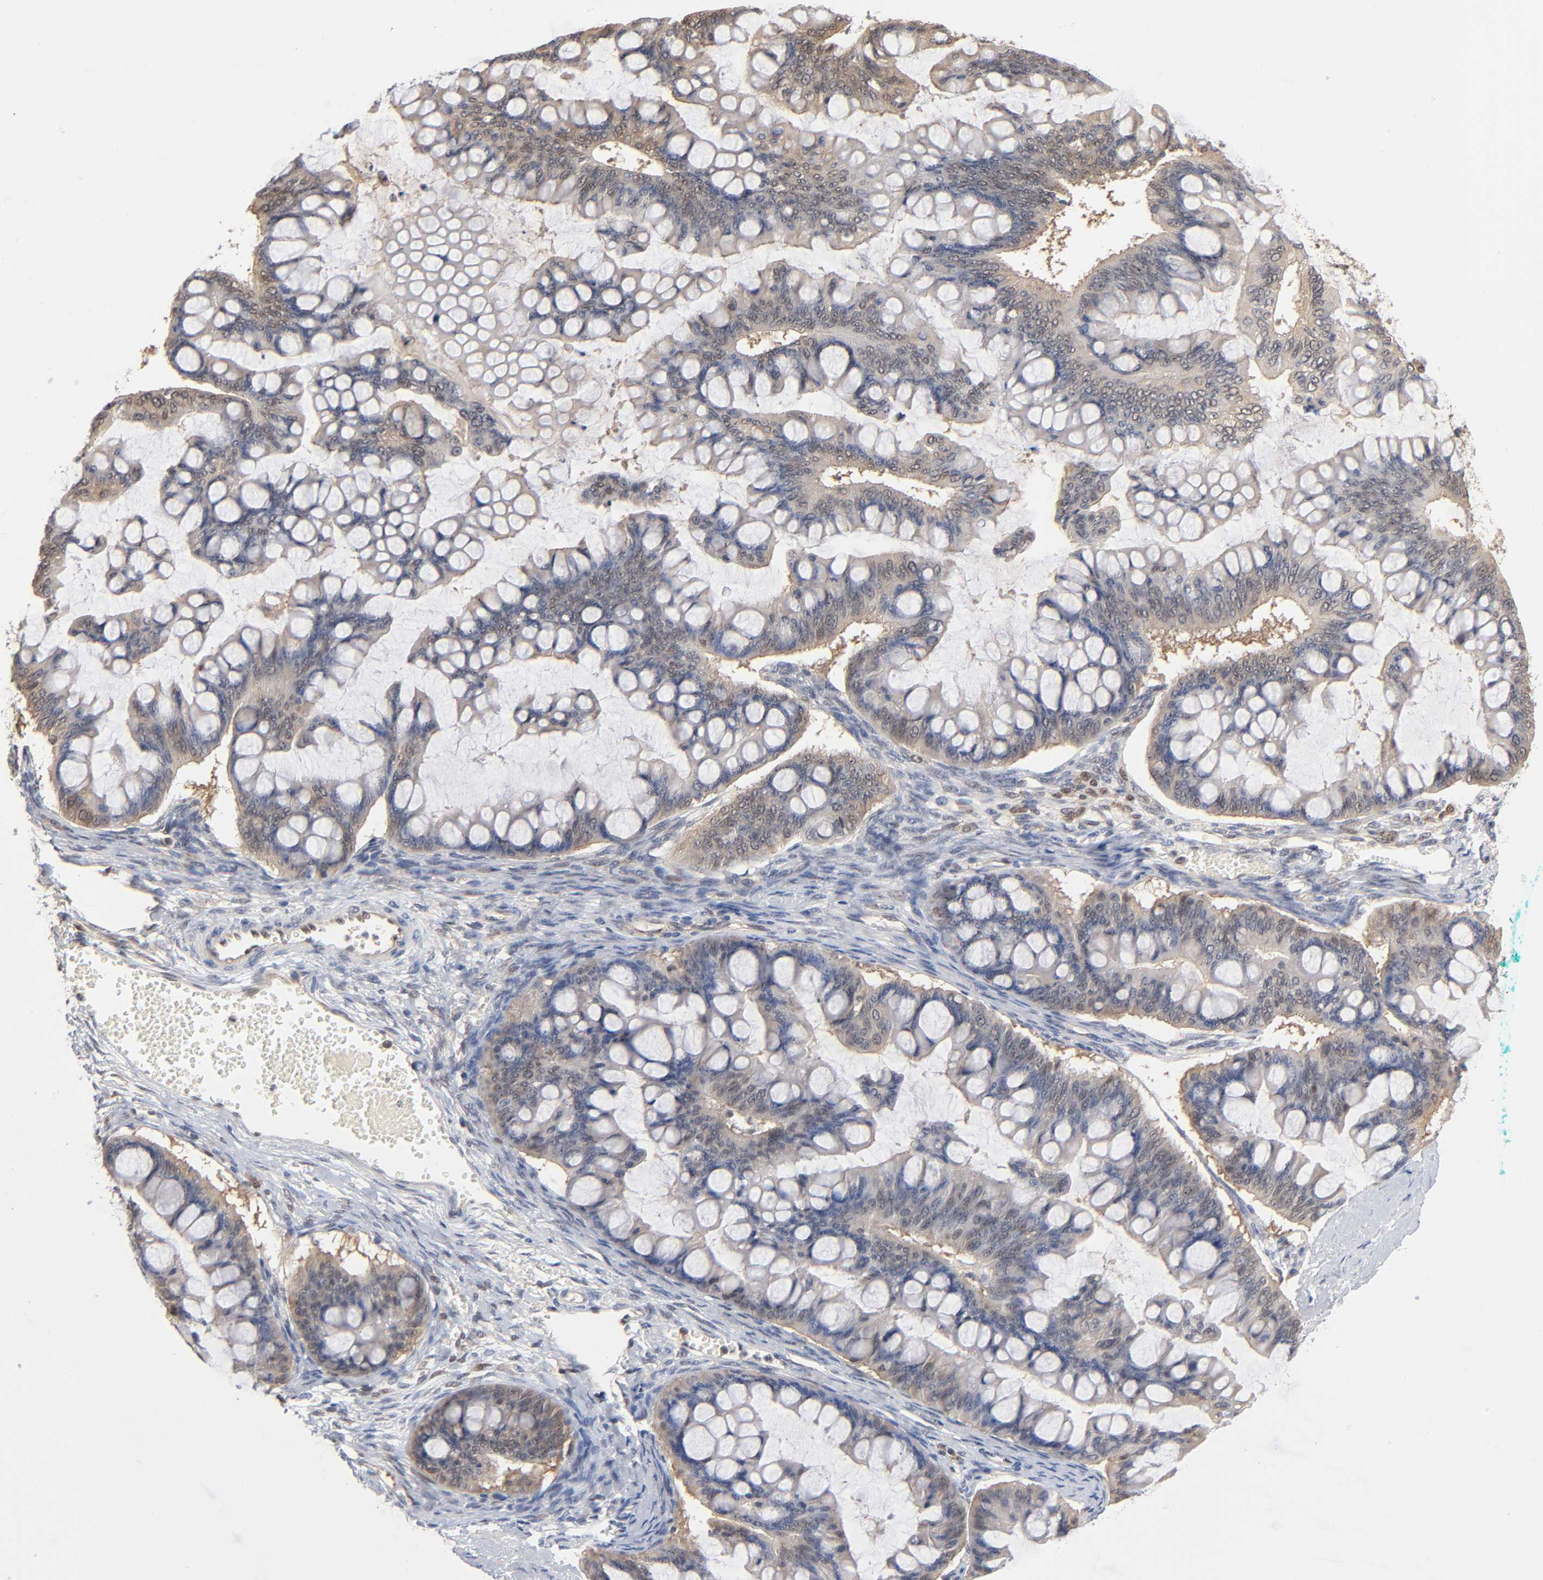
{"staining": {"intensity": "moderate", "quantity": "25%-75%", "location": "cytoplasmic/membranous"}, "tissue": "ovarian cancer", "cell_type": "Tumor cells", "image_type": "cancer", "snomed": [{"axis": "morphology", "description": "Cystadenocarcinoma, mucinous, NOS"}, {"axis": "topography", "description": "Ovary"}], "caption": "Ovarian cancer stained with a brown dye displays moderate cytoplasmic/membranous positive expression in approximately 25%-75% of tumor cells.", "gene": "DFFB", "patient": {"sex": "female", "age": 73}}